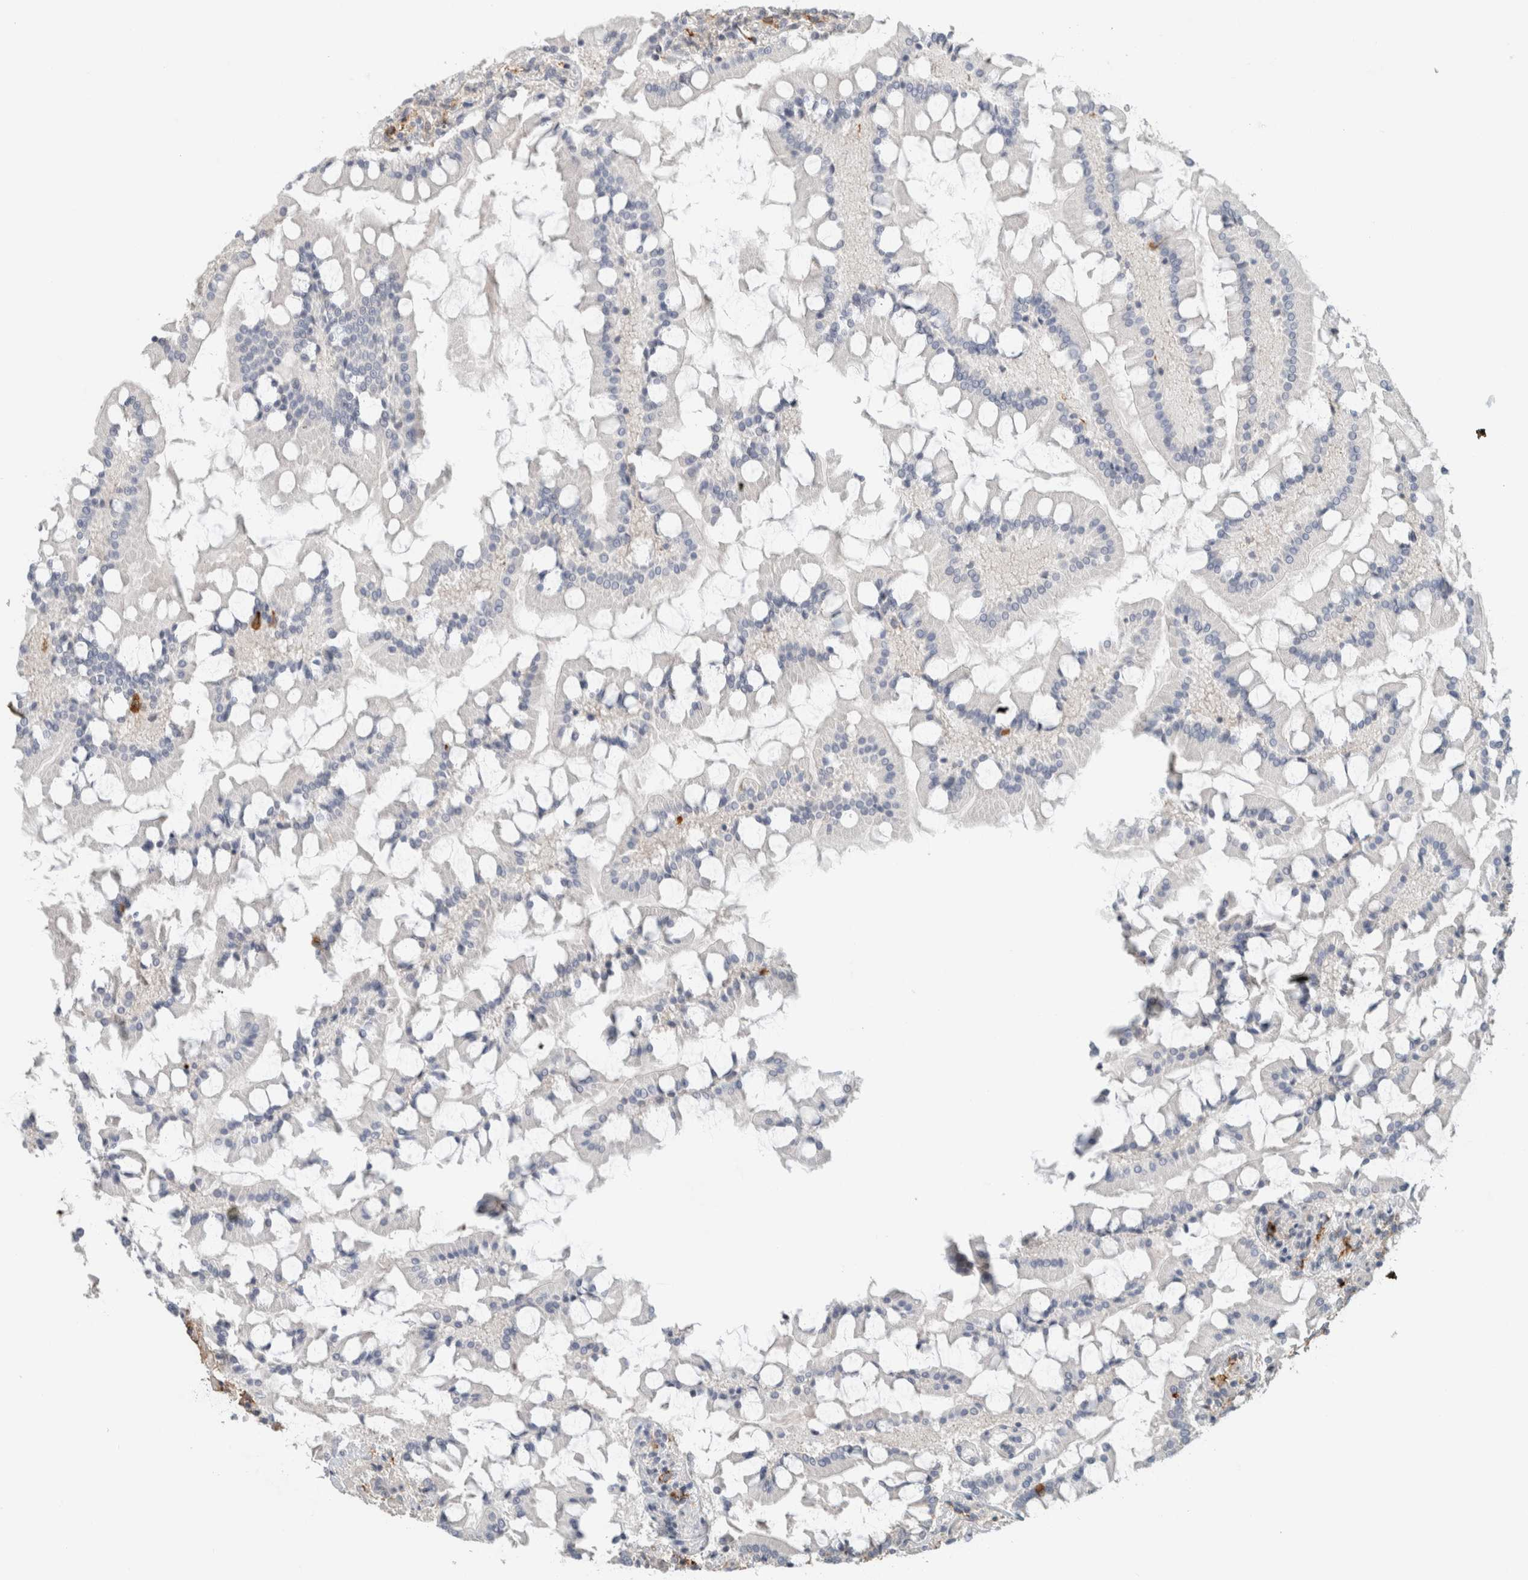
{"staining": {"intensity": "strong", "quantity": "<25%", "location": "cytoplasmic/membranous"}, "tissue": "small intestine", "cell_type": "Glandular cells", "image_type": "normal", "snomed": [{"axis": "morphology", "description": "Normal tissue, NOS"}, {"axis": "topography", "description": "Small intestine"}], "caption": "A high-resolution micrograph shows immunohistochemistry (IHC) staining of normal small intestine, which demonstrates strong cytoplasmic/membranous positivity in approximately <25% of glandular cells. (DAB IHC with brightfield microscopy, high magnification).", "gene": "ERCC6L2", "patient": {"sex": "male", "age": 41}}